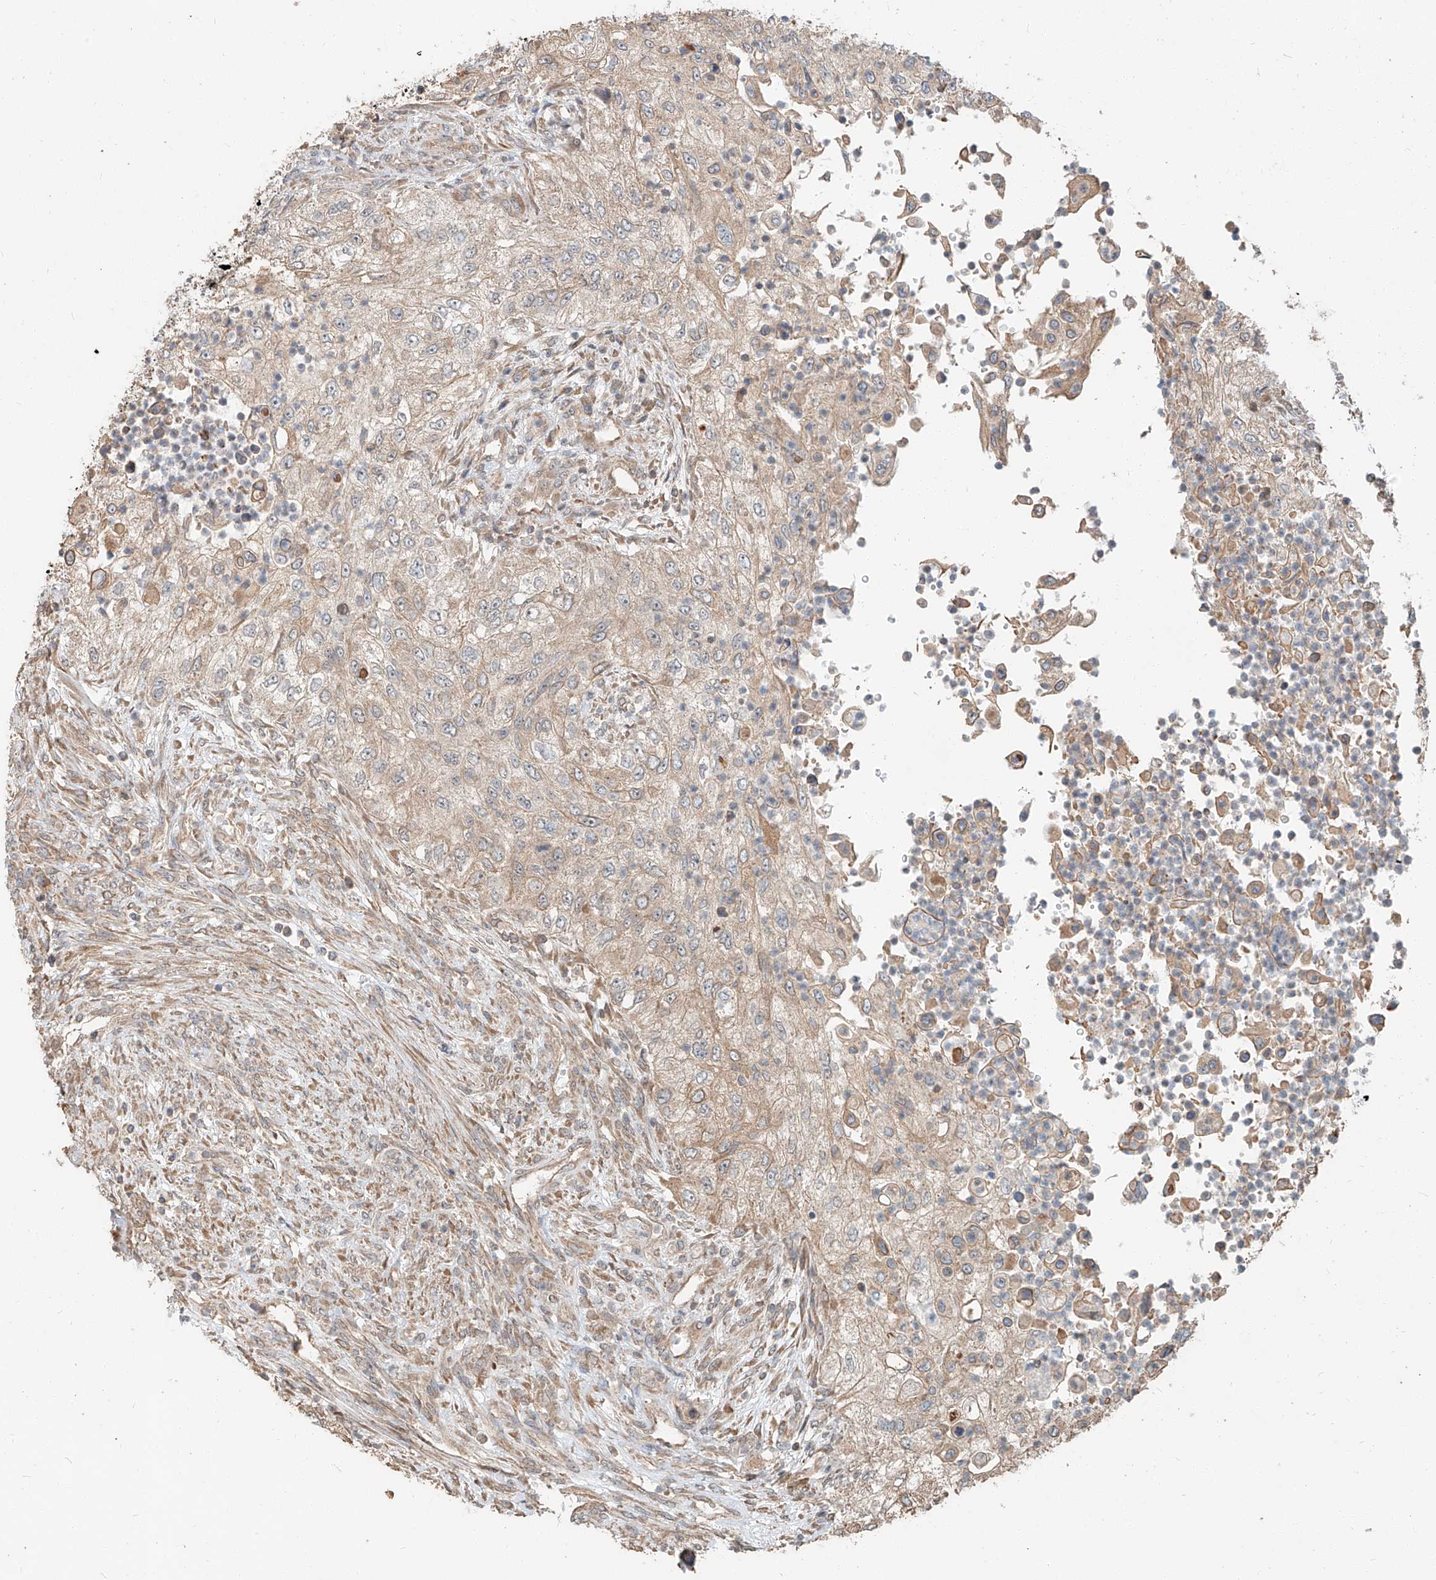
{"staining": {"intensity": "weak", "quantity": ">75%", "location": "cytoplasmic/membranous"}, "tissue": "urothelial cancer", "cell_type": "Tumor cells", "image_type": "cancer", "snomed": [{"axis": "morphology", "description": "Urothelial carcinoma, High grade"}, {"axis": "topography", "description": "Urinary bladder"}], "caption": "Protein analysis of urothelial cancer tissue demonstrates weak cytoplasmic/membranous expression in about >75% of tumor cells.", "gene": "STX19", "patient": {"sex": "female", "age": 60}}